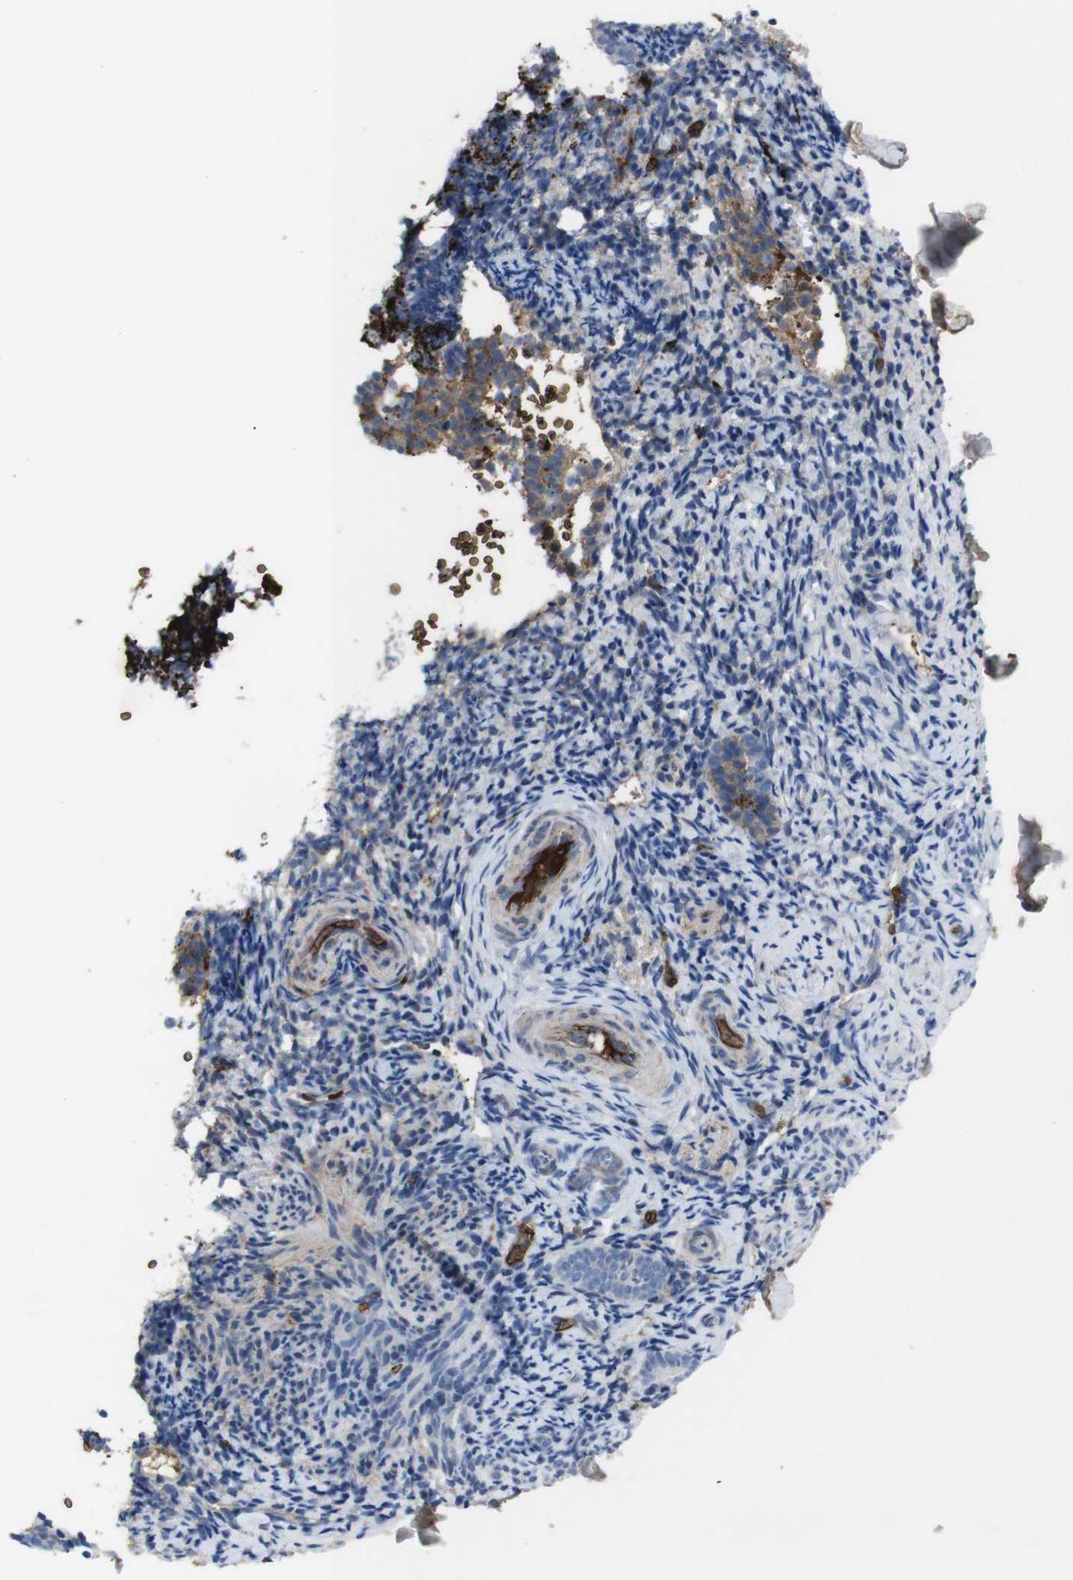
{"staining": {"intensity": "weak", "quantity": "25%-75%", "location": "cytoplasmic/membranous"}, "tissue": "endometrium", "cell_type": "Cells in endometrial stroma", "image_type": "normal", "snomed": [{"axis": "morphology", "description": "Normal tissue, NOS"}, {"axis": "topography", "description": "Endometrium"}], "caption": "Endometrium stained with a protein marker displays weak staining in cells in endometrial stroma.", "gene": "SPTB", "patient": {"sex": "female", "age": 51}}